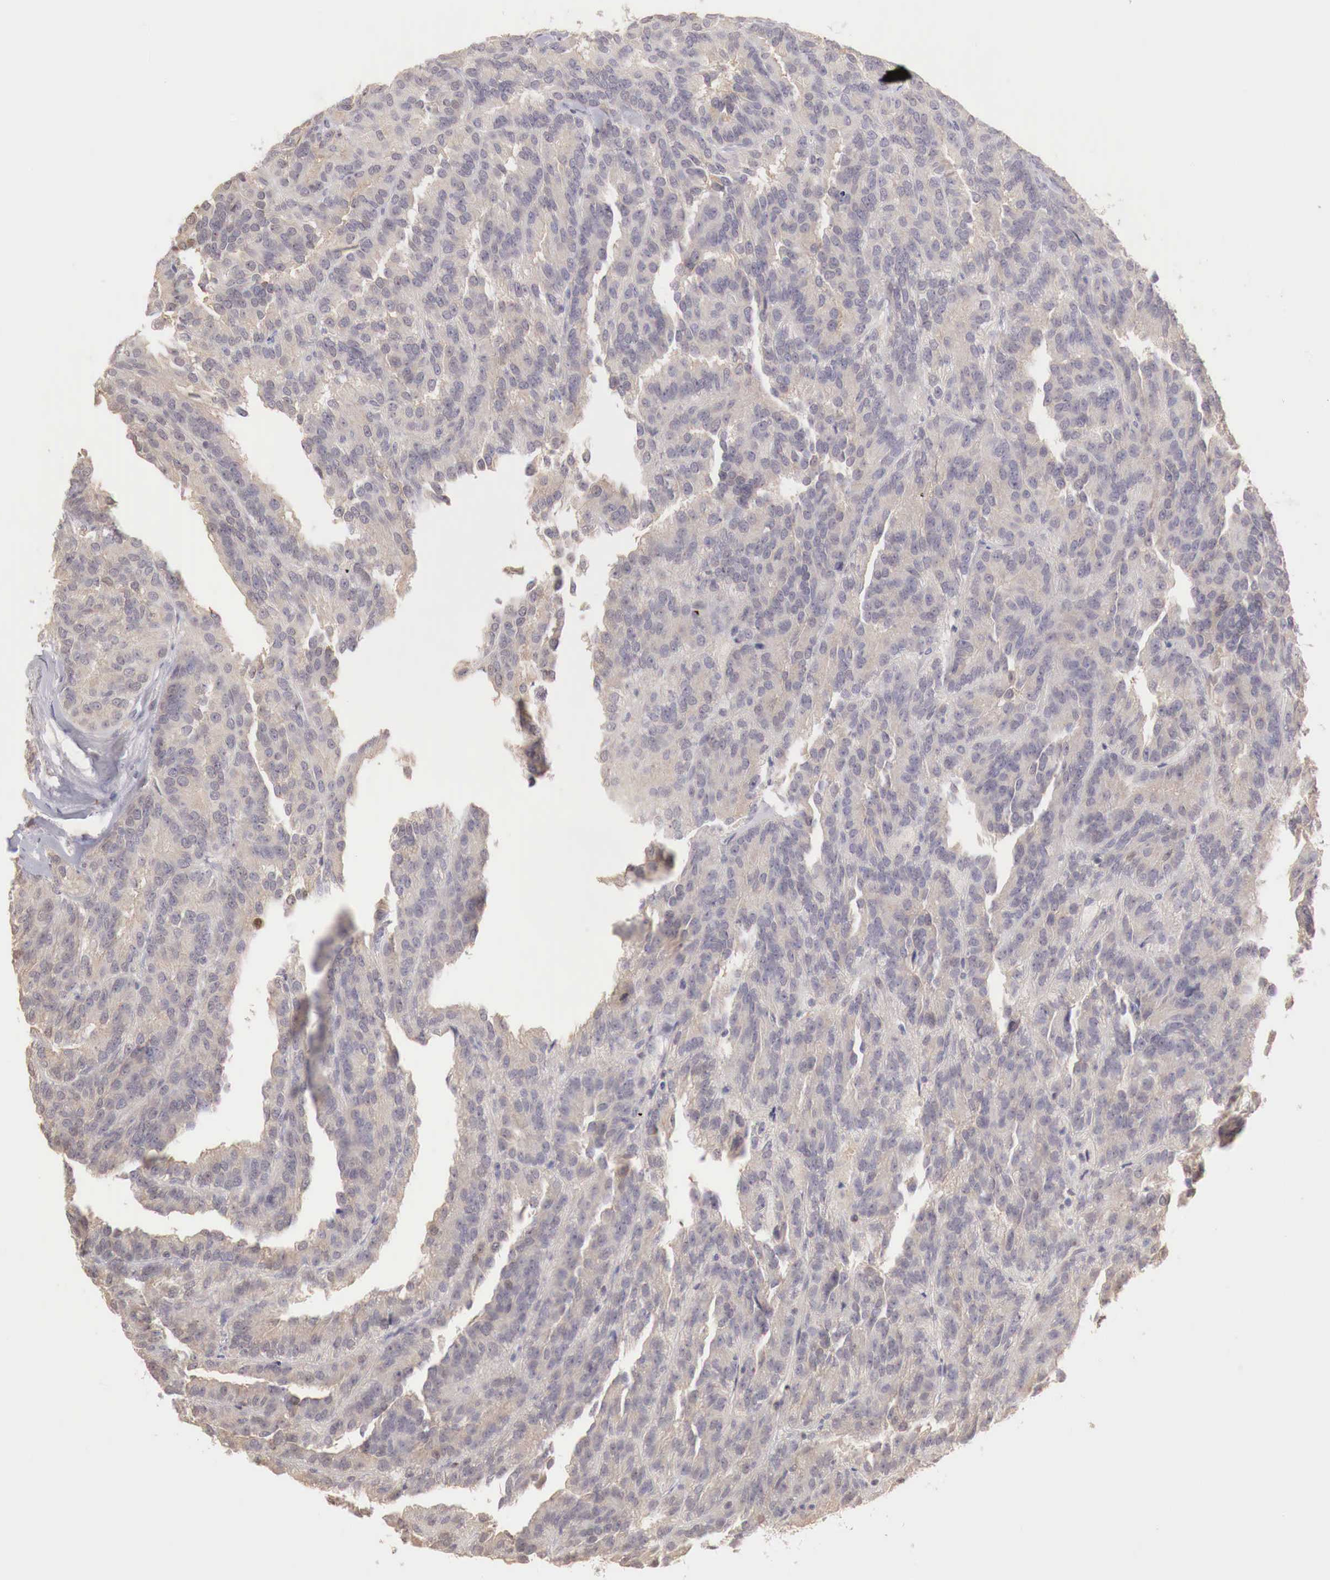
{"staining": {"intensity": "weak", "quantity": ">75%", "location": "cytoplasmic/membranous"}, "tissue": "renal cancer", "cell_type": "Tumor cells", "image_type": "cancer", "snomed": [{"axis": "morphology", "description": "Adenocarcinoma, NOS"}, {"axis": "topography", "description": "Kidney"}], "caption": "Approximately >75% of tumor cells in renal adenocarcinoma show weak cytoplasmic/membranous protein staining as visualized by brown immunohistochemical staining.", "gene": "TBC1D9", "patient": {"sex": "male", "age": 46}}